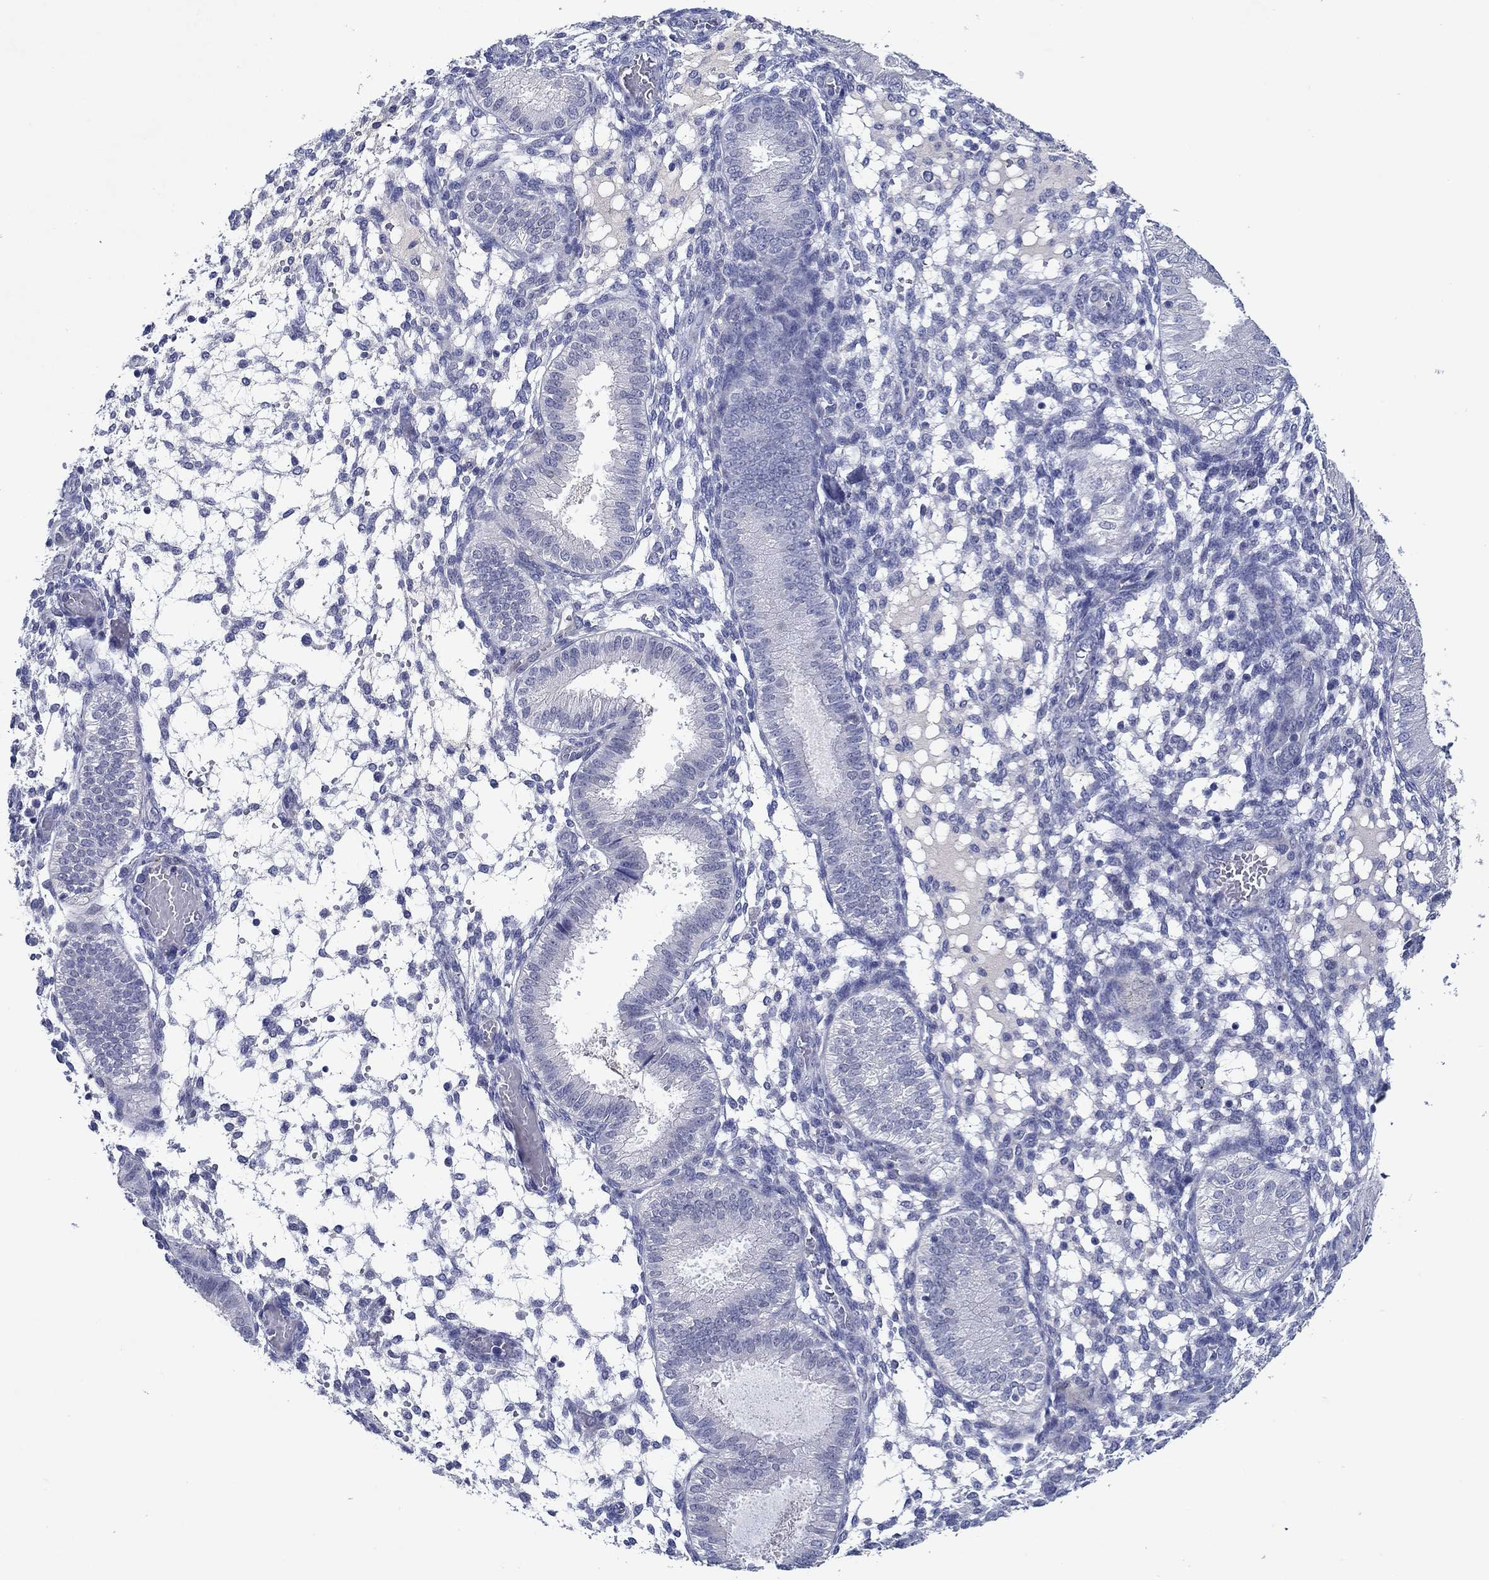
{"staining": {"intensity": "negative", "quantity": "none", "location": "none"}, "tissue": "endometrium", "cell_type": "Cells in endometrial stroma", "image_type": "normal", "snomed": [{"axis": "morphology", "description": "Normal tissue, NOS"}, {"axis": "topography", "description": "Endometrium"}], "caption": "Micrograph shows no significant protein expression in cells in endometrial stroma of benign endometrium. (DAB (3,3'-diaminobenzidine) IHC, high magnification).", "gene": "MC2R", "patient": {"sex": "female", "age": 43}}